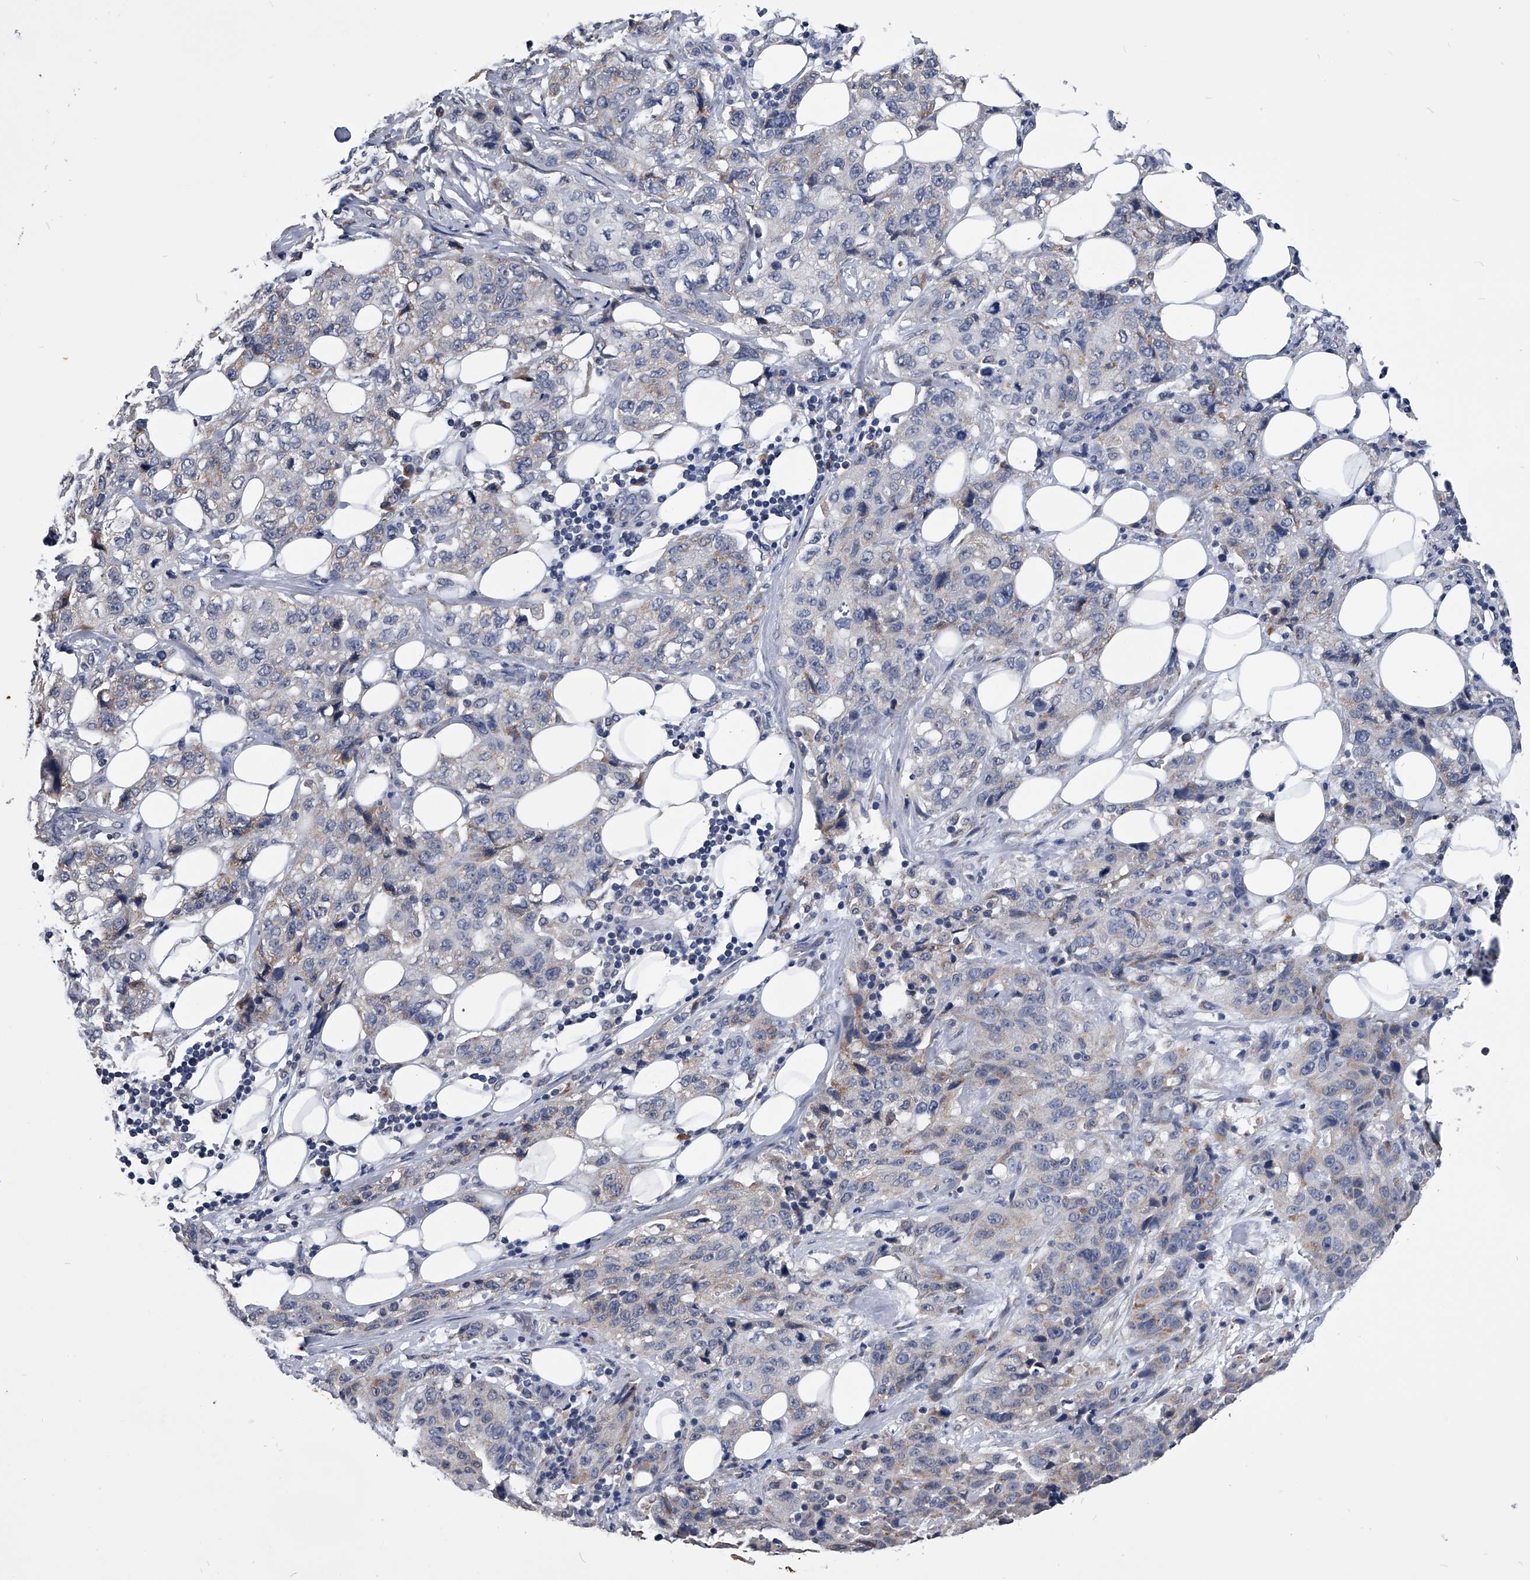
{"staining": {"intensity": "weak", "quantity": "<25%", "location": "cytoplasmic/membranous"}, "tissue": "stomach cancer", "cell_type": "Tumor cells", "image_type": "cancer", "snomed": [{"axis": "morphology", "description": "Adenocarcinoma, NOS"}, {"axis": "topography", "description": "Stomach"}], "caption": "Immunohistochemistry of human stomach cancer (adenocarcinoma) demonstrates no positivity in tumor cells.", "gene": "OAT", "patient": {"sex": "male", "age": 48}}